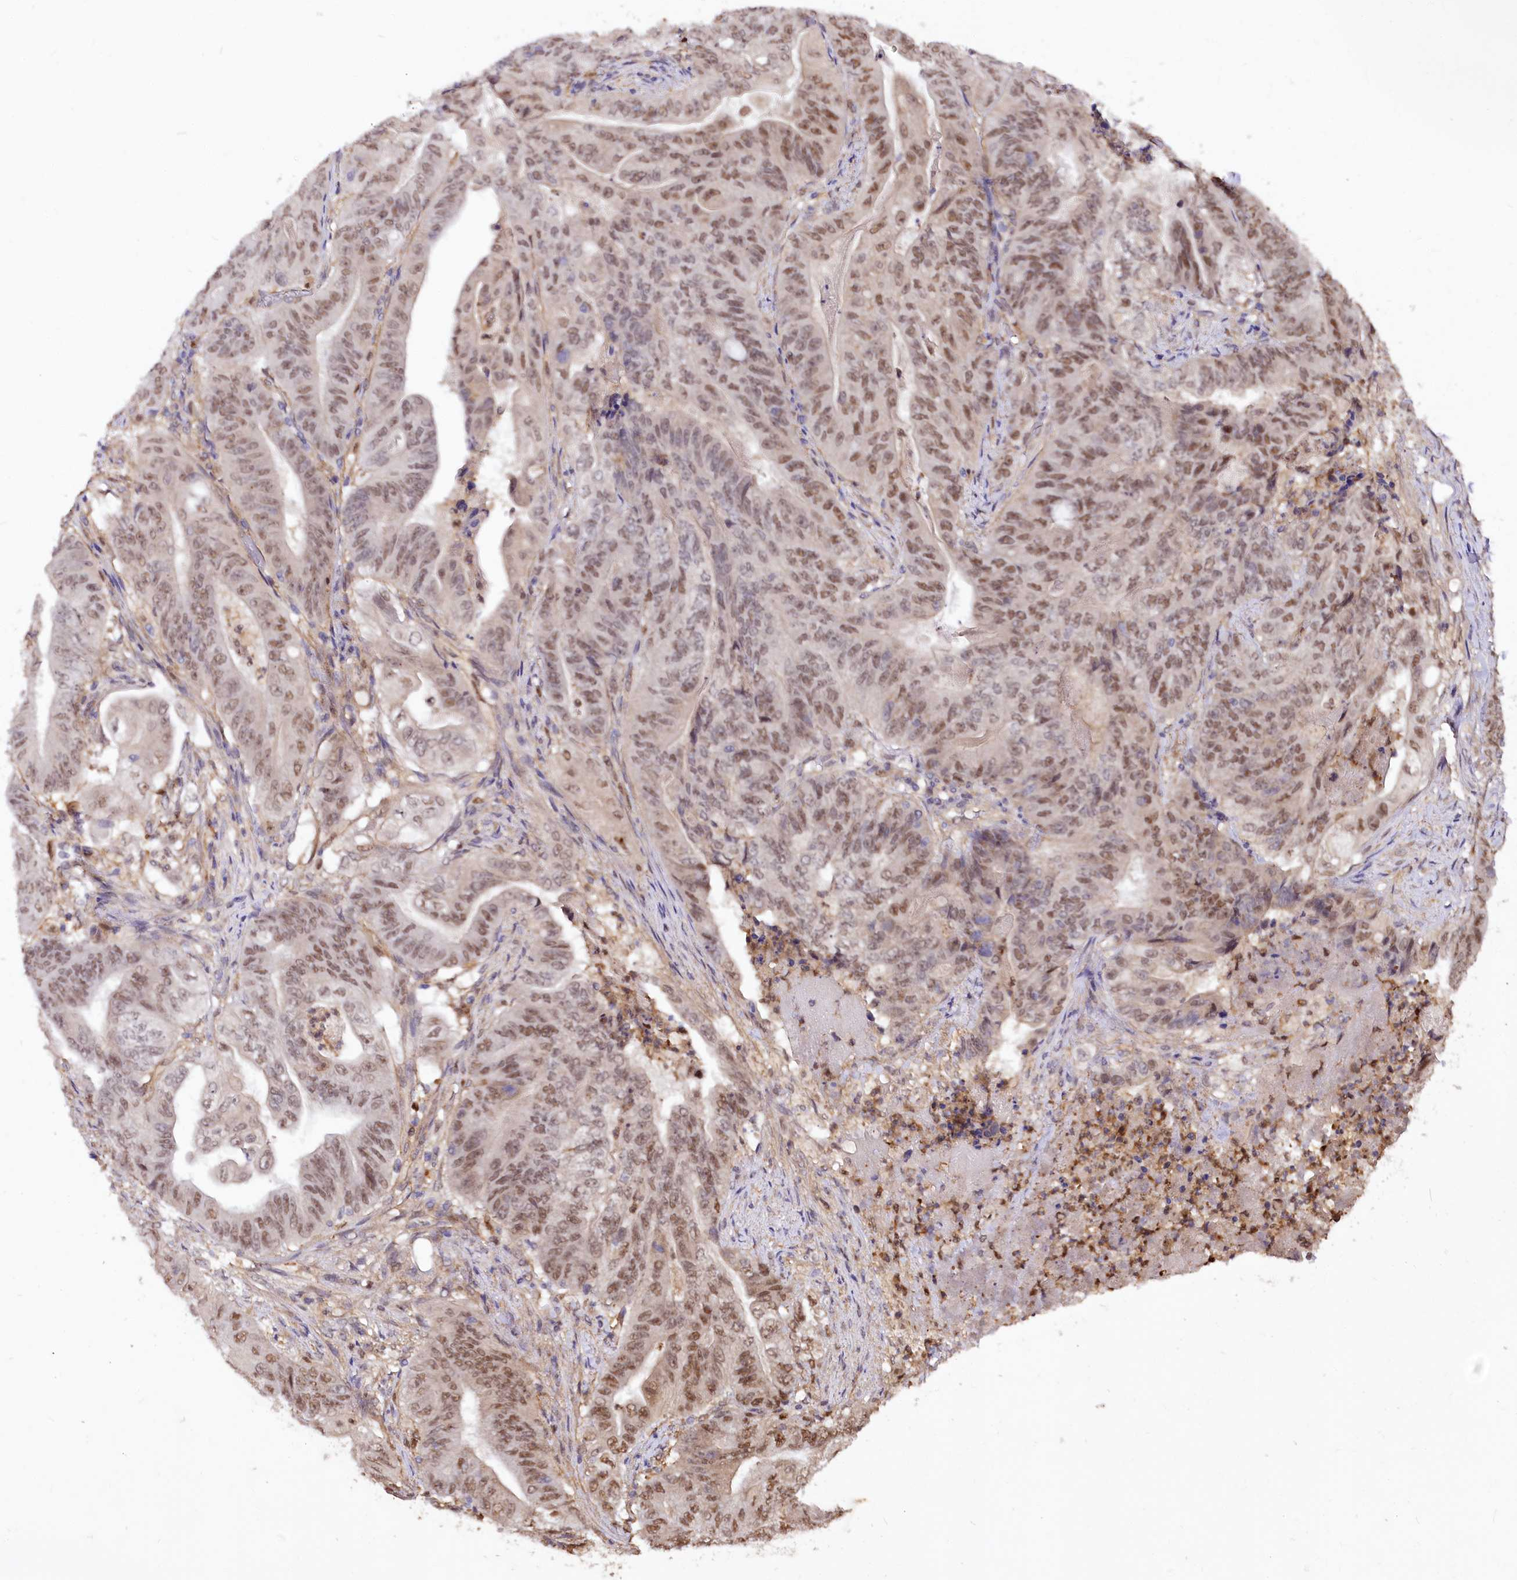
{"staining": {"intensity": "moderate", "quantity": ">75%", "location": "nuclear"}, "tissue": "stomach cancer", "cell_type": "Tumor cells", "image_type": "cancer", "snomed": [{"axis": "morphology", "description": "Adenocarcinoma, NOS"}, {"axis": "topography", "description": "Stomach"}], "caption": "Immunohistochemical staining of human adenocarcinoma (stomach) displays medium levels of moderate nuclear protein expression in about >75% of tumor cells. Using DAB (brown) and hematoxylin (blue) stains, captured at high magnification using brightfield microscopy.", "gene": "GNL3L", "patient": {"sex": "female", "age": 73}}